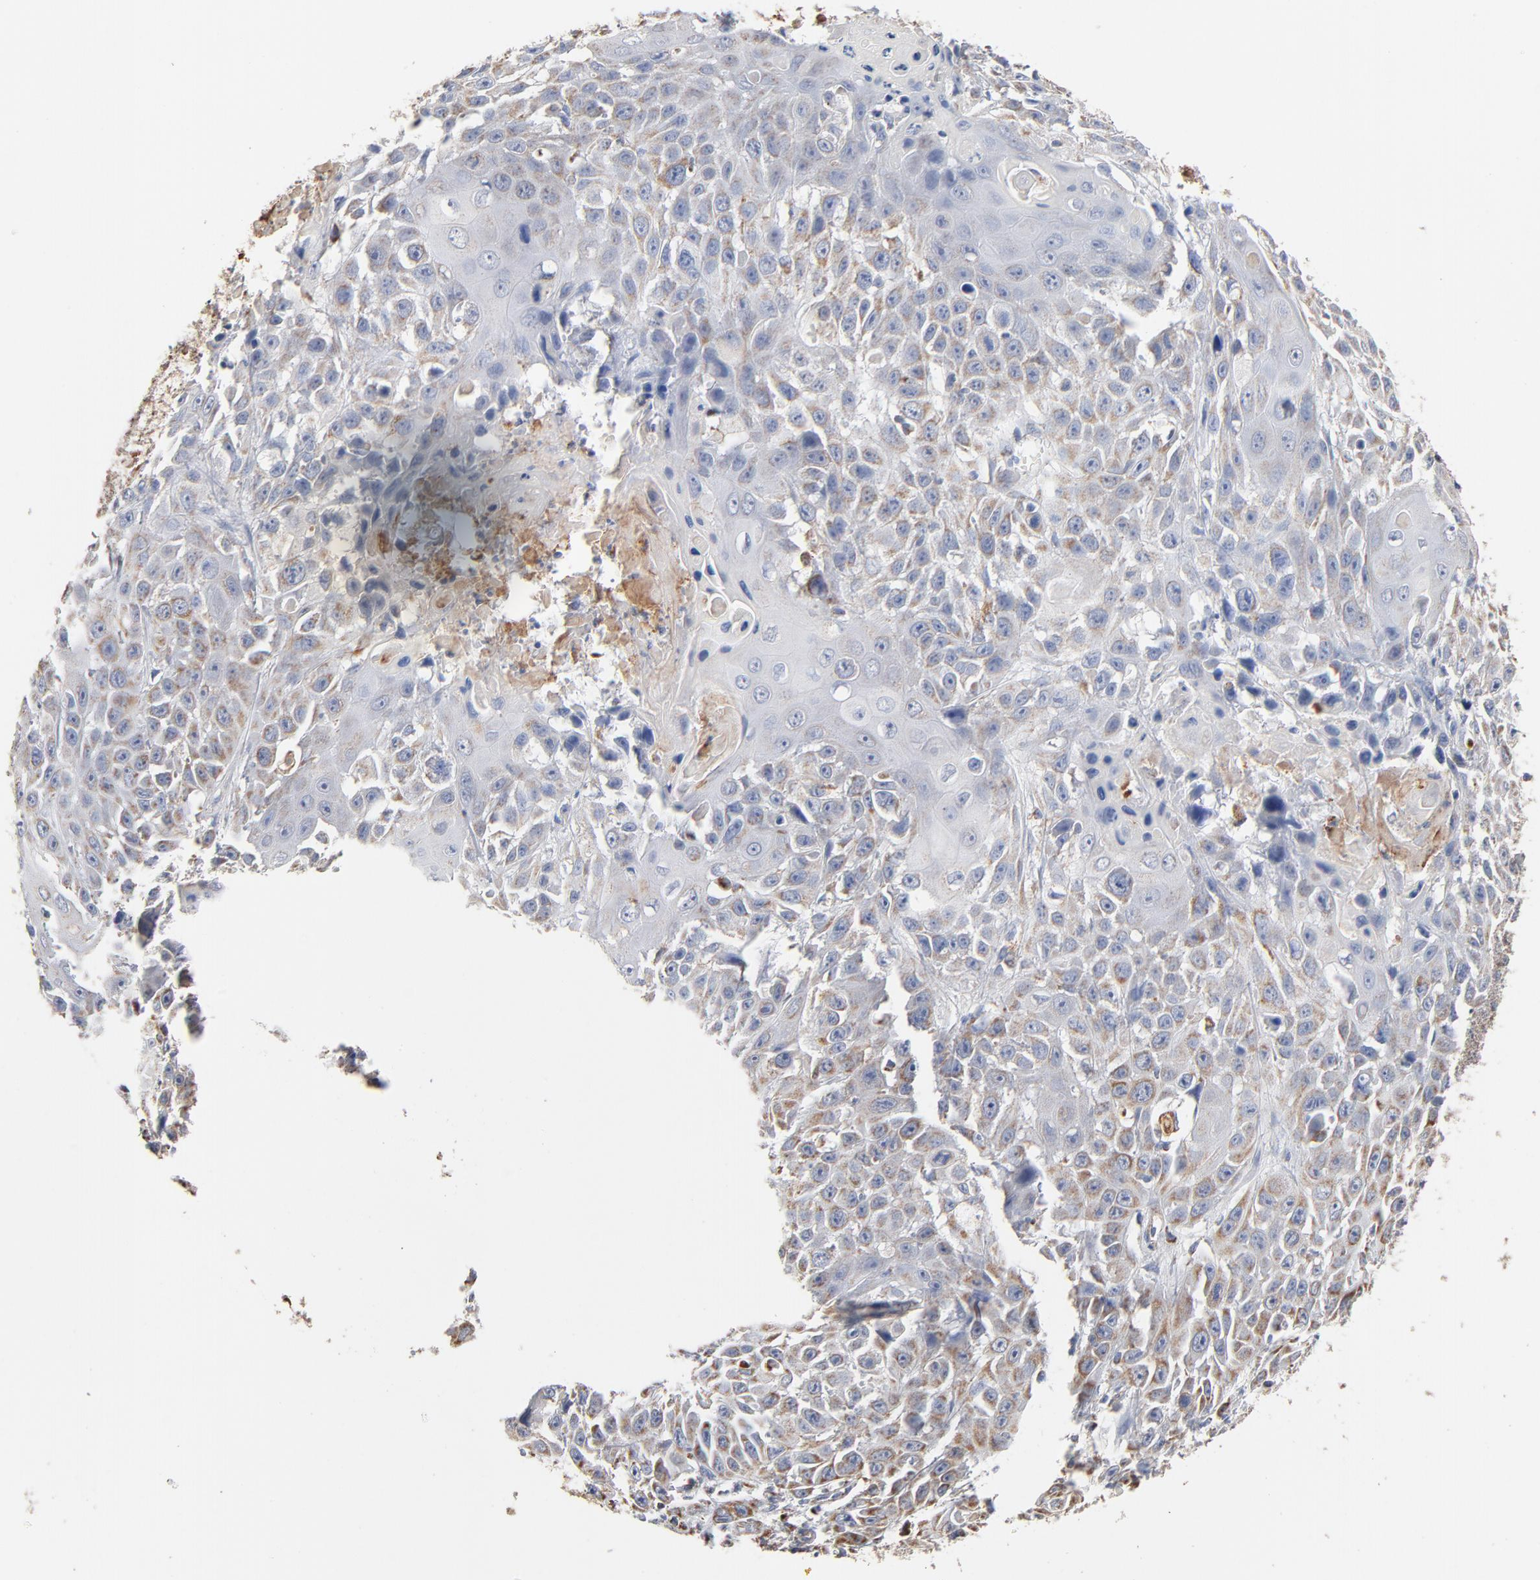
{"staining": {"intensity": "moderate", "quantity": ">75%", "location": "cytoplasmic/membranous"}, "tissue": "cervical cancer", "cell_type": "Tumor cells", "image_type": "cancer", "snomed": [{"axis": "morphology", "description": "Squamous cell carcinoma, NOS"}, {"axis": "topography", "description": "Cervix"}], "caption": "Approximately >75% of tumor cells in human cervical squamous cell carcinoma display moderate cytoplasmic/membranous protein staining as visualized by brown immunohistochemical staining.", "gene": "UQCRC1", "patient": {"sex": "female", "age": 39}}